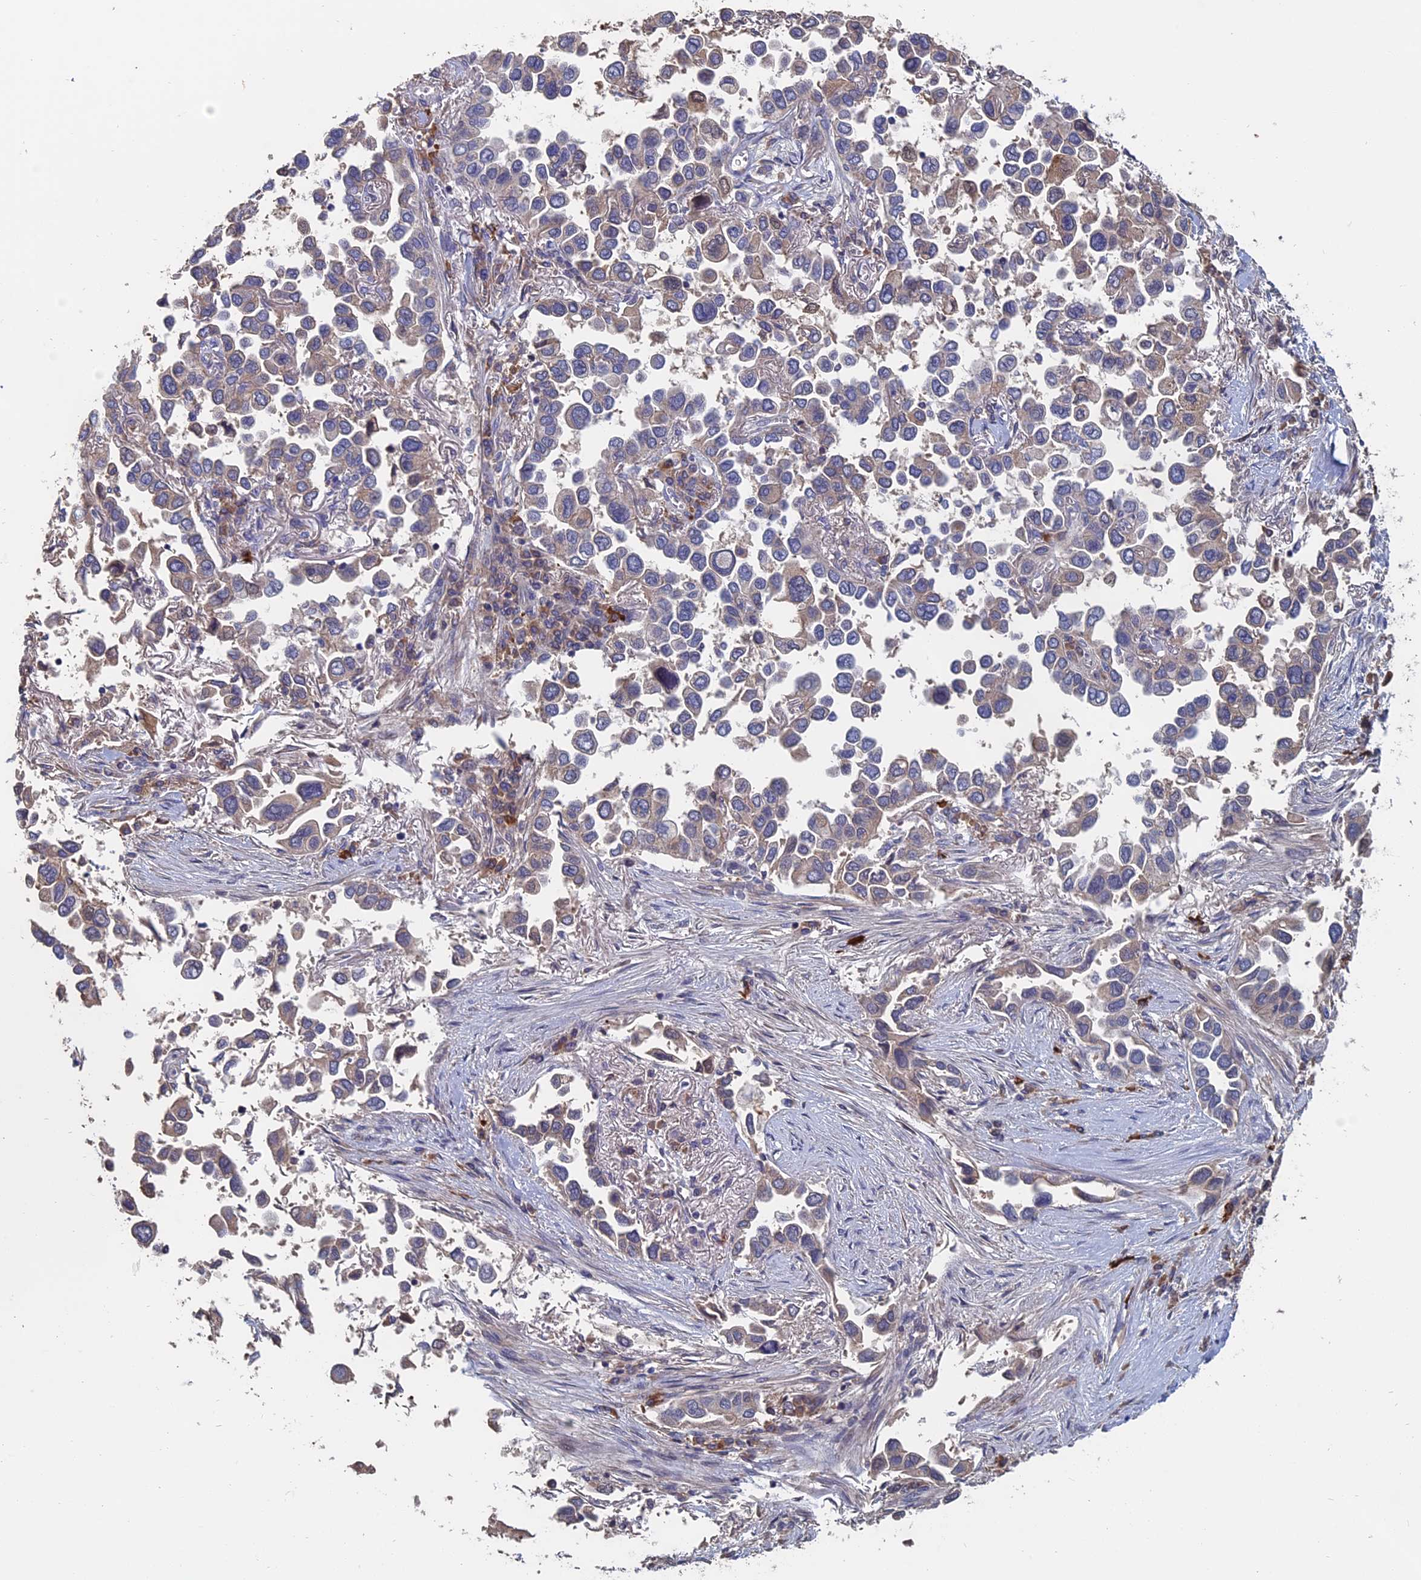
{"staining": {"intensity": "weak", "quantity": "<25%", "location": "cytoplasmic/membranous"}, "tissue": "lung cancer", "cell_type": "Tumor cells", "image_type": "cancer", "snomed": [{"axis": "morphology", "description": "Adenocarcinoma, NOS"}, {"axis": "topography", "description": "Lung"}], "caption": "Lung adenocarcinoma was stained to show a protein in brown. There is no significant positivity in tumor cells.", "gene": "SLC33A1", "patient": {"sex": "female", "age": 76}}